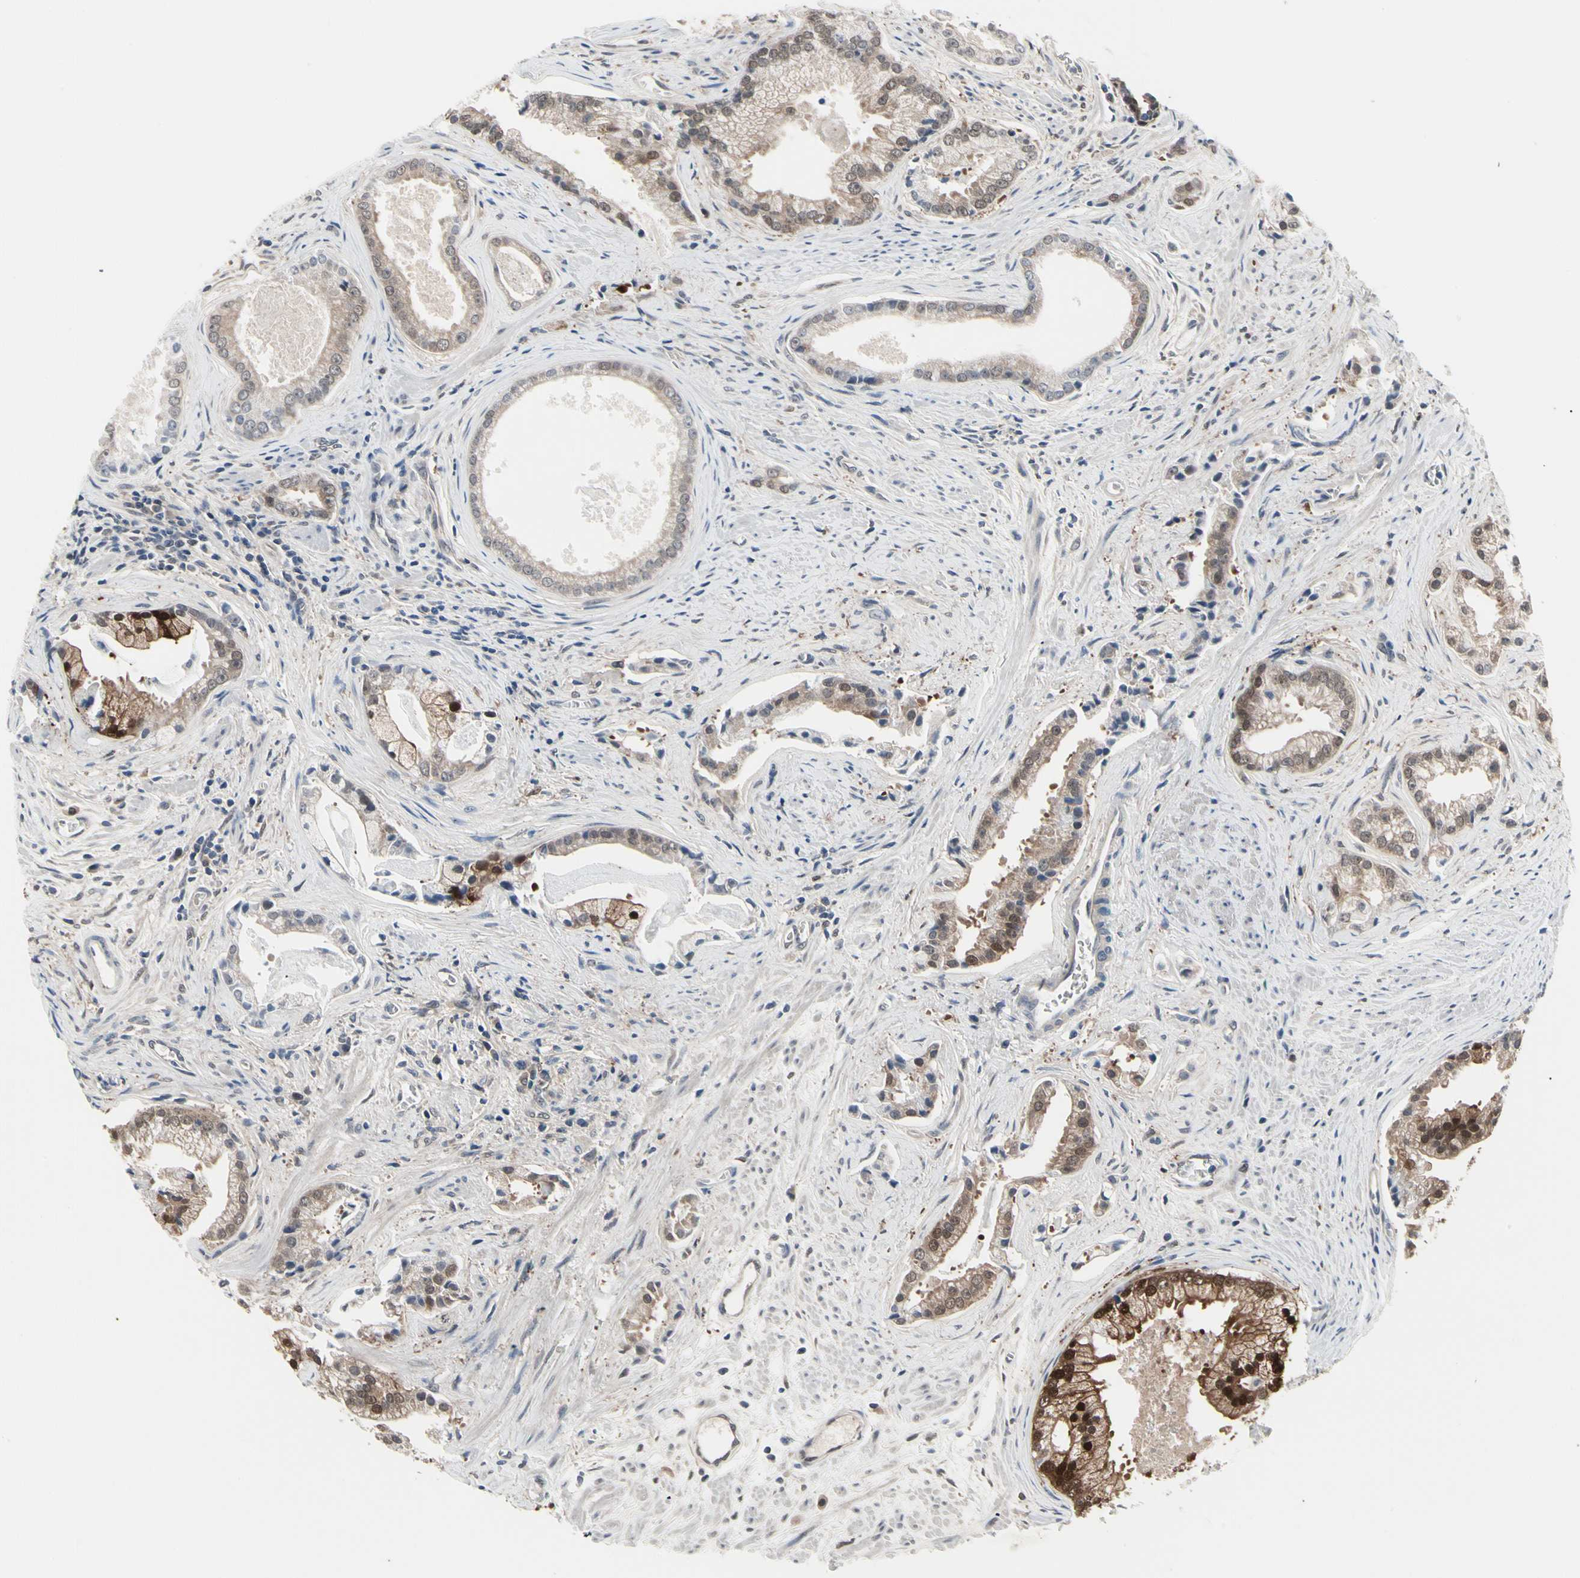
{"staining": {"intensity": "moderate", "quantity": ">75%", "location": "cytoplasmic/membranous,nuclear"}, "tissue": "prostate cancer", "cell_type": "Tumor cells", "image_type": "cancer", "snomed": [{"axis": "morphology", "description": "Adenocarcinoma, High grade"}, {"axis": "topography", "description": "Prostate"}], "caption": "Protein staining of prostate cancer tissue shows moderate cytoplasmic/membranous and nuclear staining in approximately >75% of tumor cells.", "gene": "PRDX6", "patient": {"sex": "male", "age": 67}}